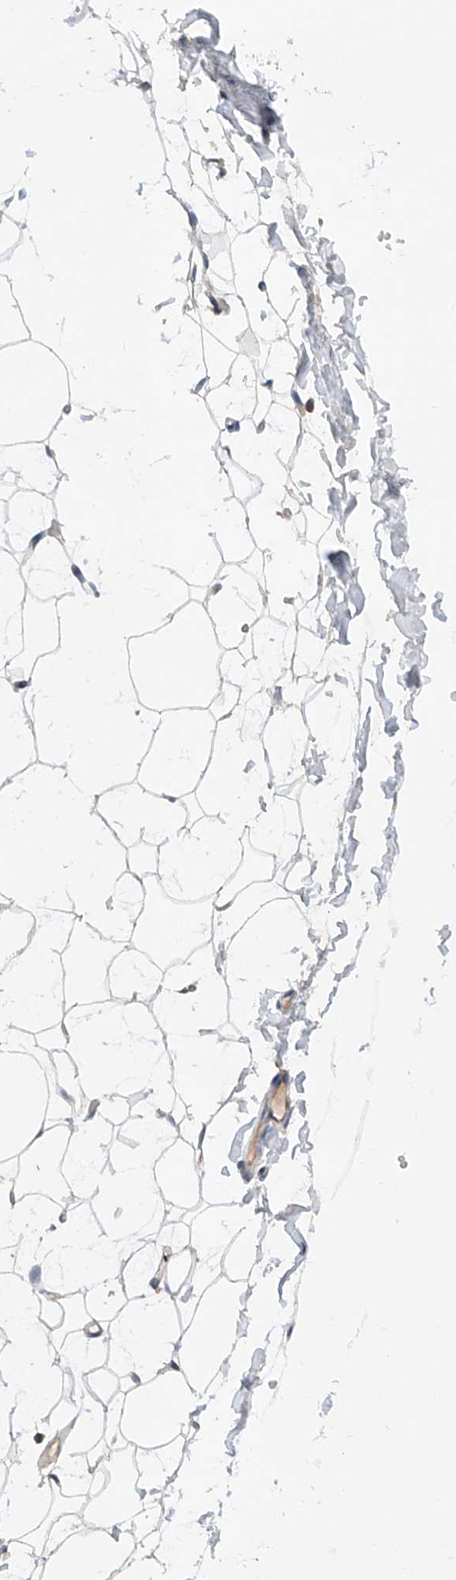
{"staining": {"intensity": "negative", "quantity": "none", "location": "none"}, "tissue": "adipose tissue", "cell_type": "Adipocytes", "image_type": "normal", "snomed": [{"axis": "morphology", "description": "Normal tissue, NOS"}, {"axis": "topography", "description": "Breast"}], "caption": "Protein analysis of benign adipose tissue displays no significant expression in adipocytes.", "gene": "GPC4", "patient": {"sex": "female", "age": 23}}